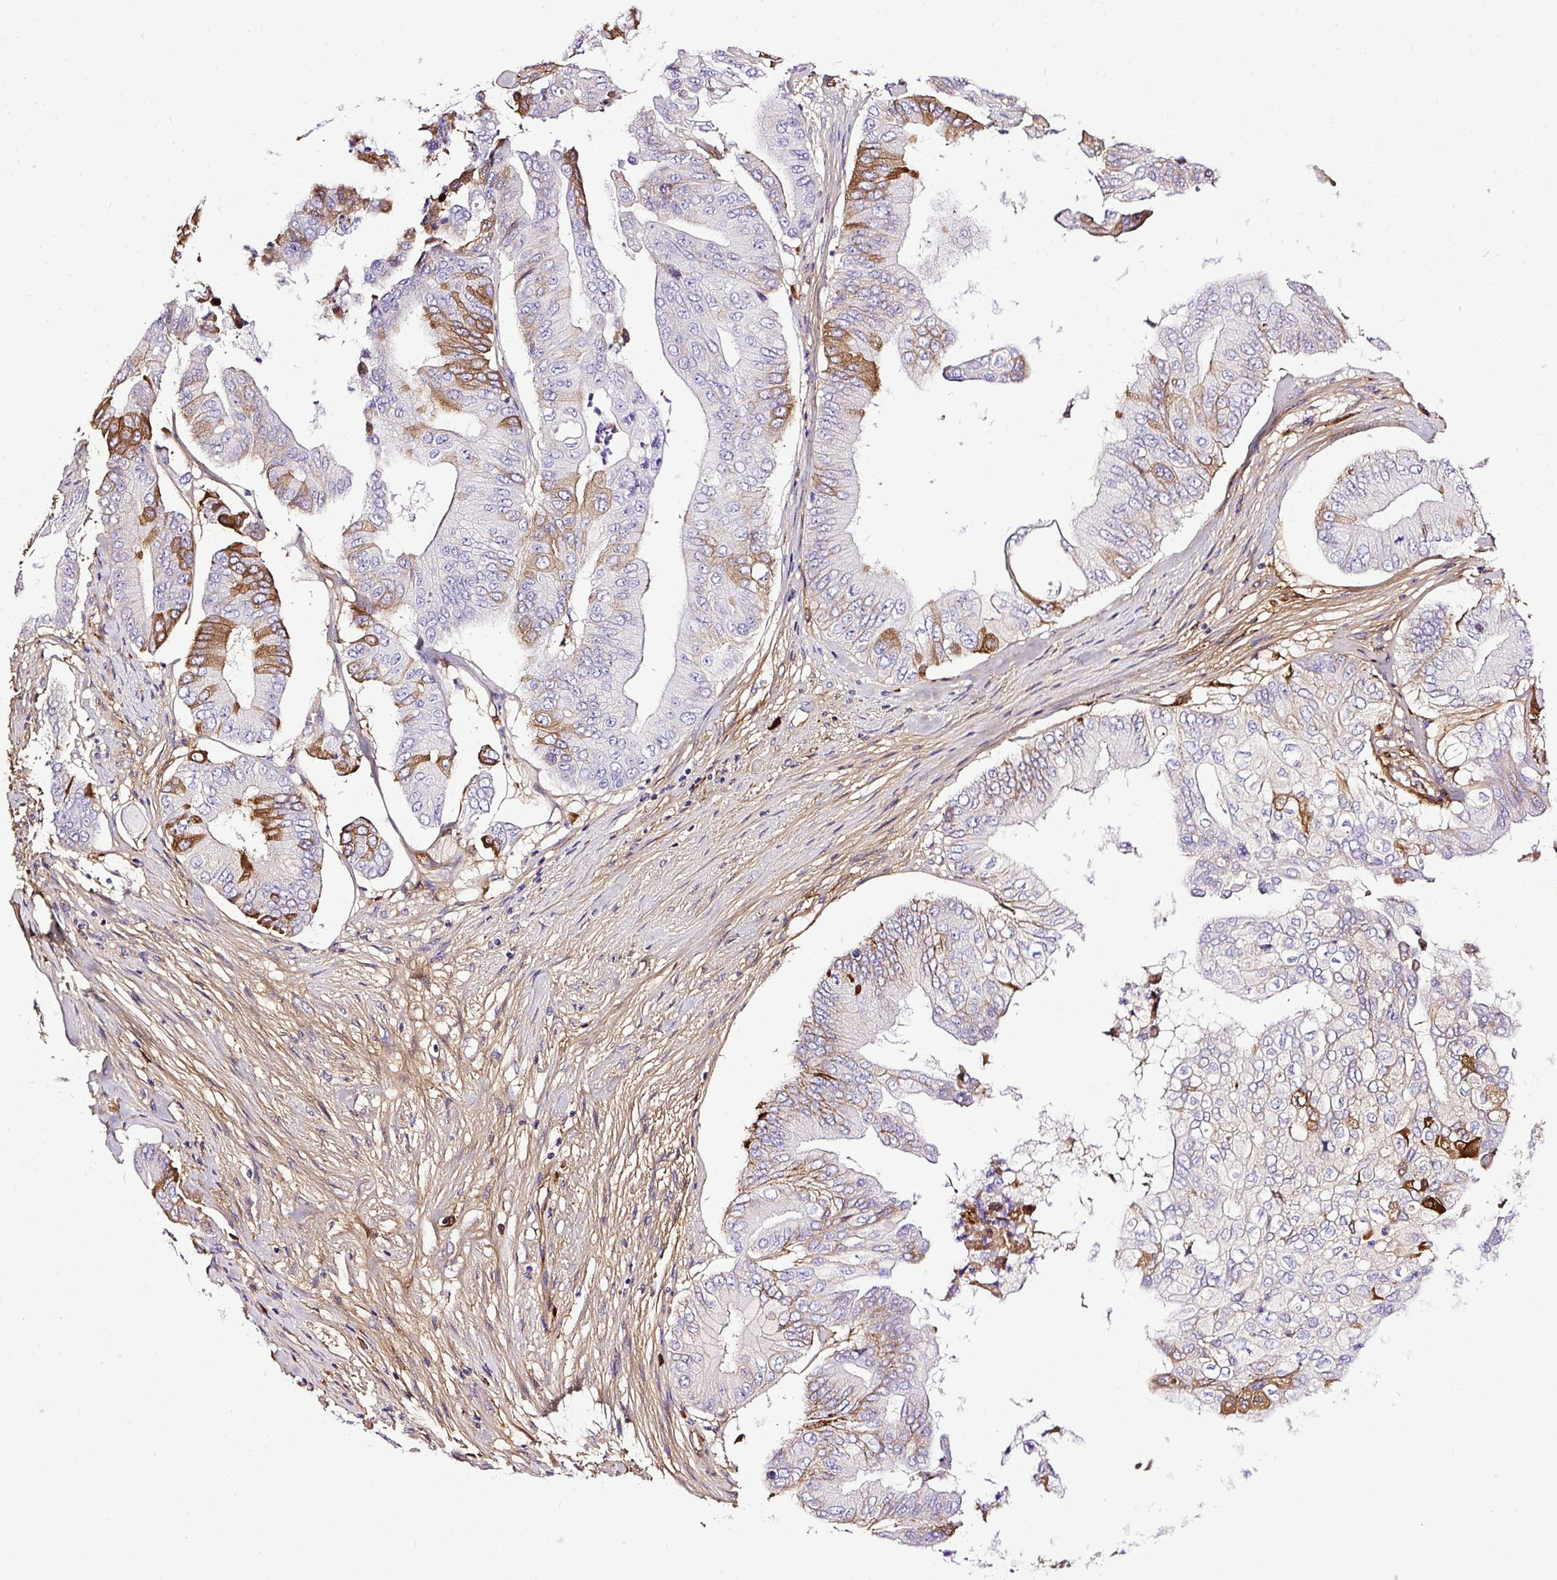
{"staining": {"intensity": "moderate", "quantity": "<25%", "location": "cytoplasmic/membranous"}, "tissue": "pancreatic cancer", "cell_type": "Tumor cells", "image_type": "cancer", "snomed": [{"axis": "morphology", "description": "Adenocarcinoma, NOS"}, {"axis": "topography", "description": "Pancreas"}], "caption": "Tumor cells reveal low levels of moderate cytoplasmic/membranous positivity in approximately <25% of cells in pancreatic cancer (adenocarcinoma). (DAB IHC with brightfield microscopy, high magnification).", "gene": "CLEC3B", "patient": {"sex": "female", "age": 77}}